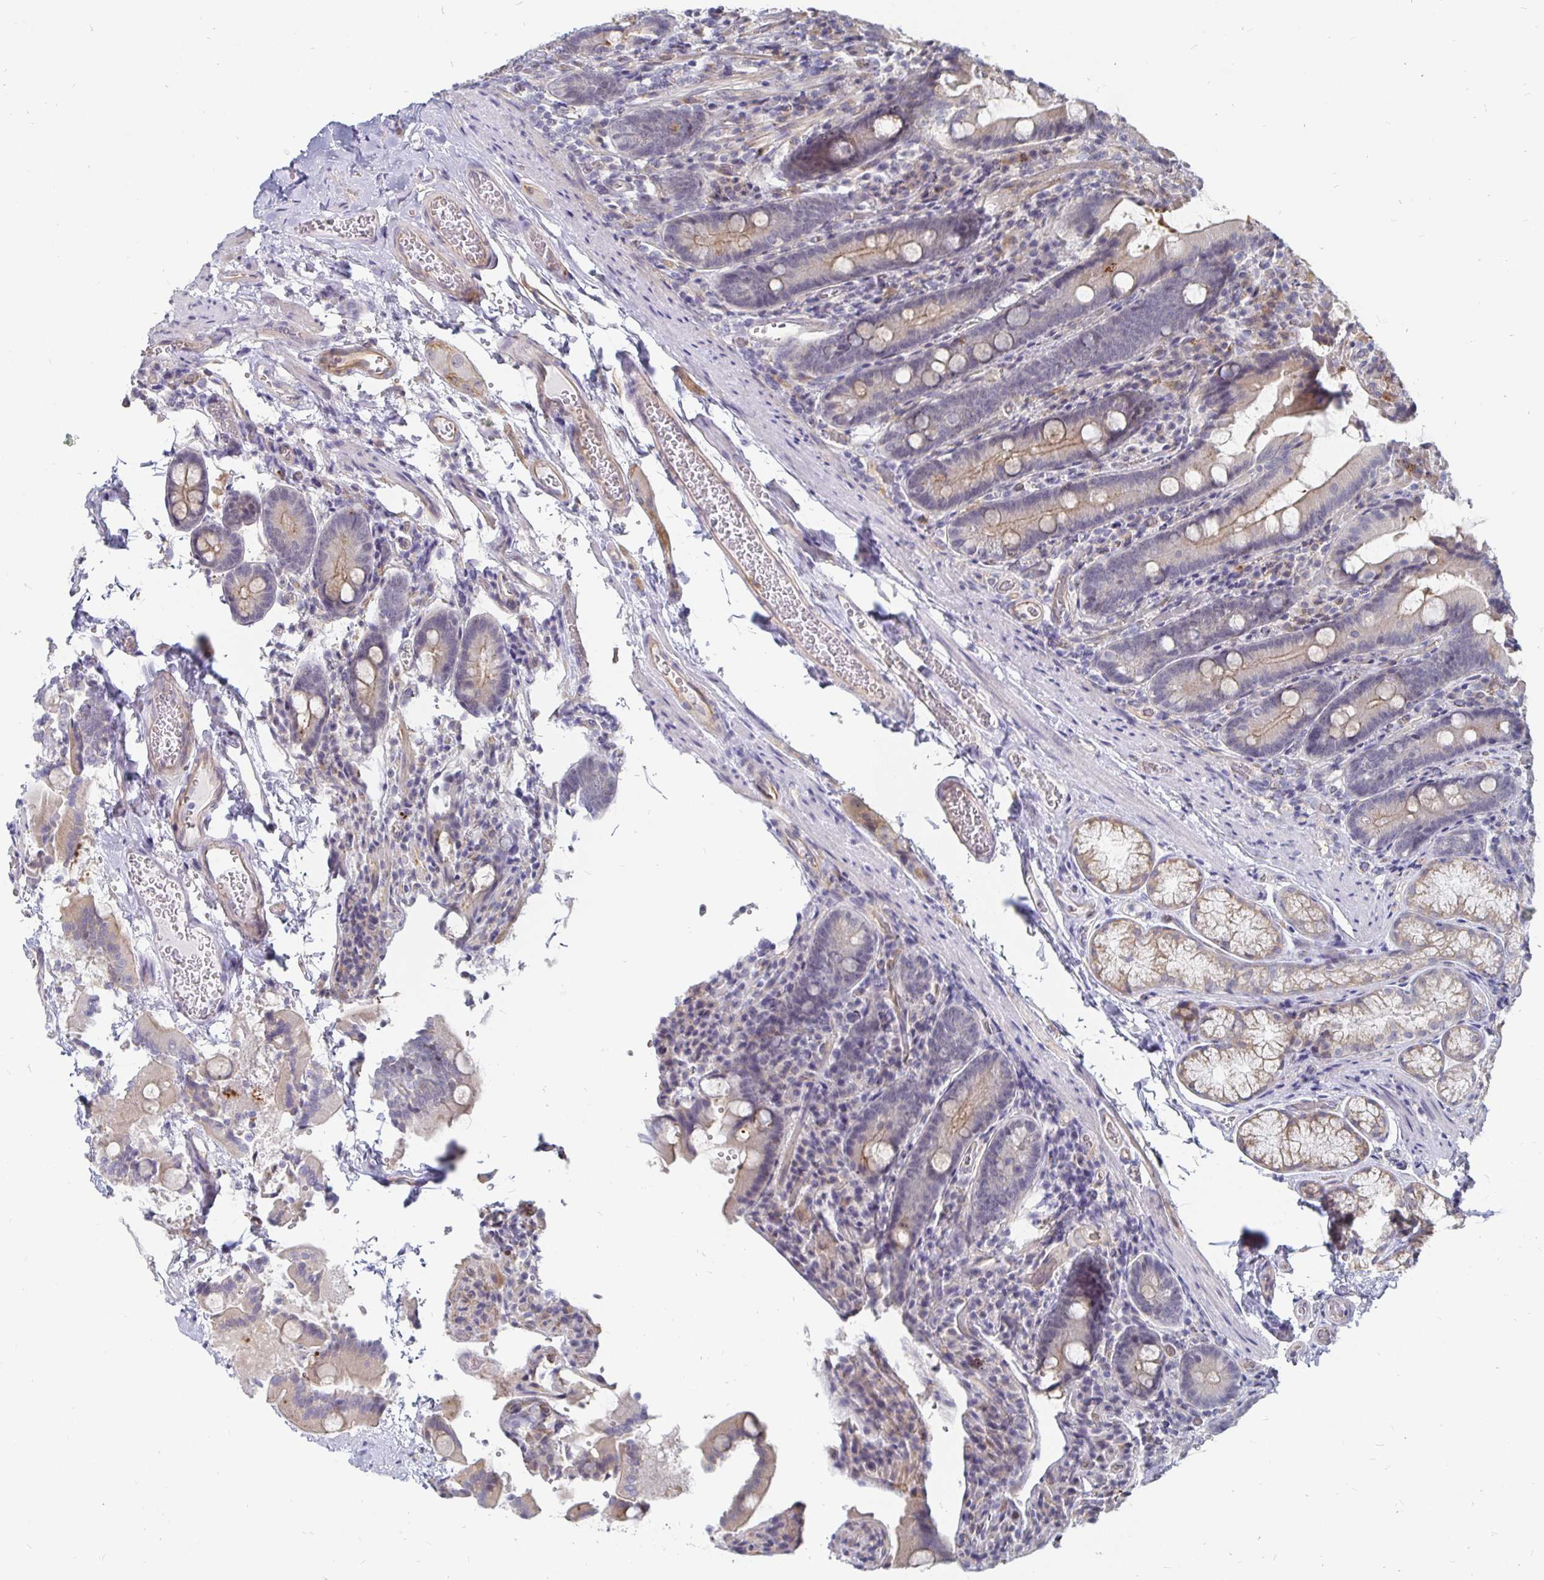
{"staining": {"intensity": "weak", "quantity": "25%-75%", "location": "cytoplasmic/membranous"}, "tissue": "duodenum", "cell_type": "Glandular cells", "image_type": "normal", "snomed": [{"axis": "morphology", "description": "Normal tissue, NOS"}, {"axis": "topography", "description": "Duodenum"}], "caption": "Approximately 25%-75% of glandular cells in unremarkable human duodenum display weak cytoplasmic/membranous protein expression as visualized by brown immunohistochemical staining.", "gene": "CCDC85A", "patient": {"sex": "female", "age": 62}}